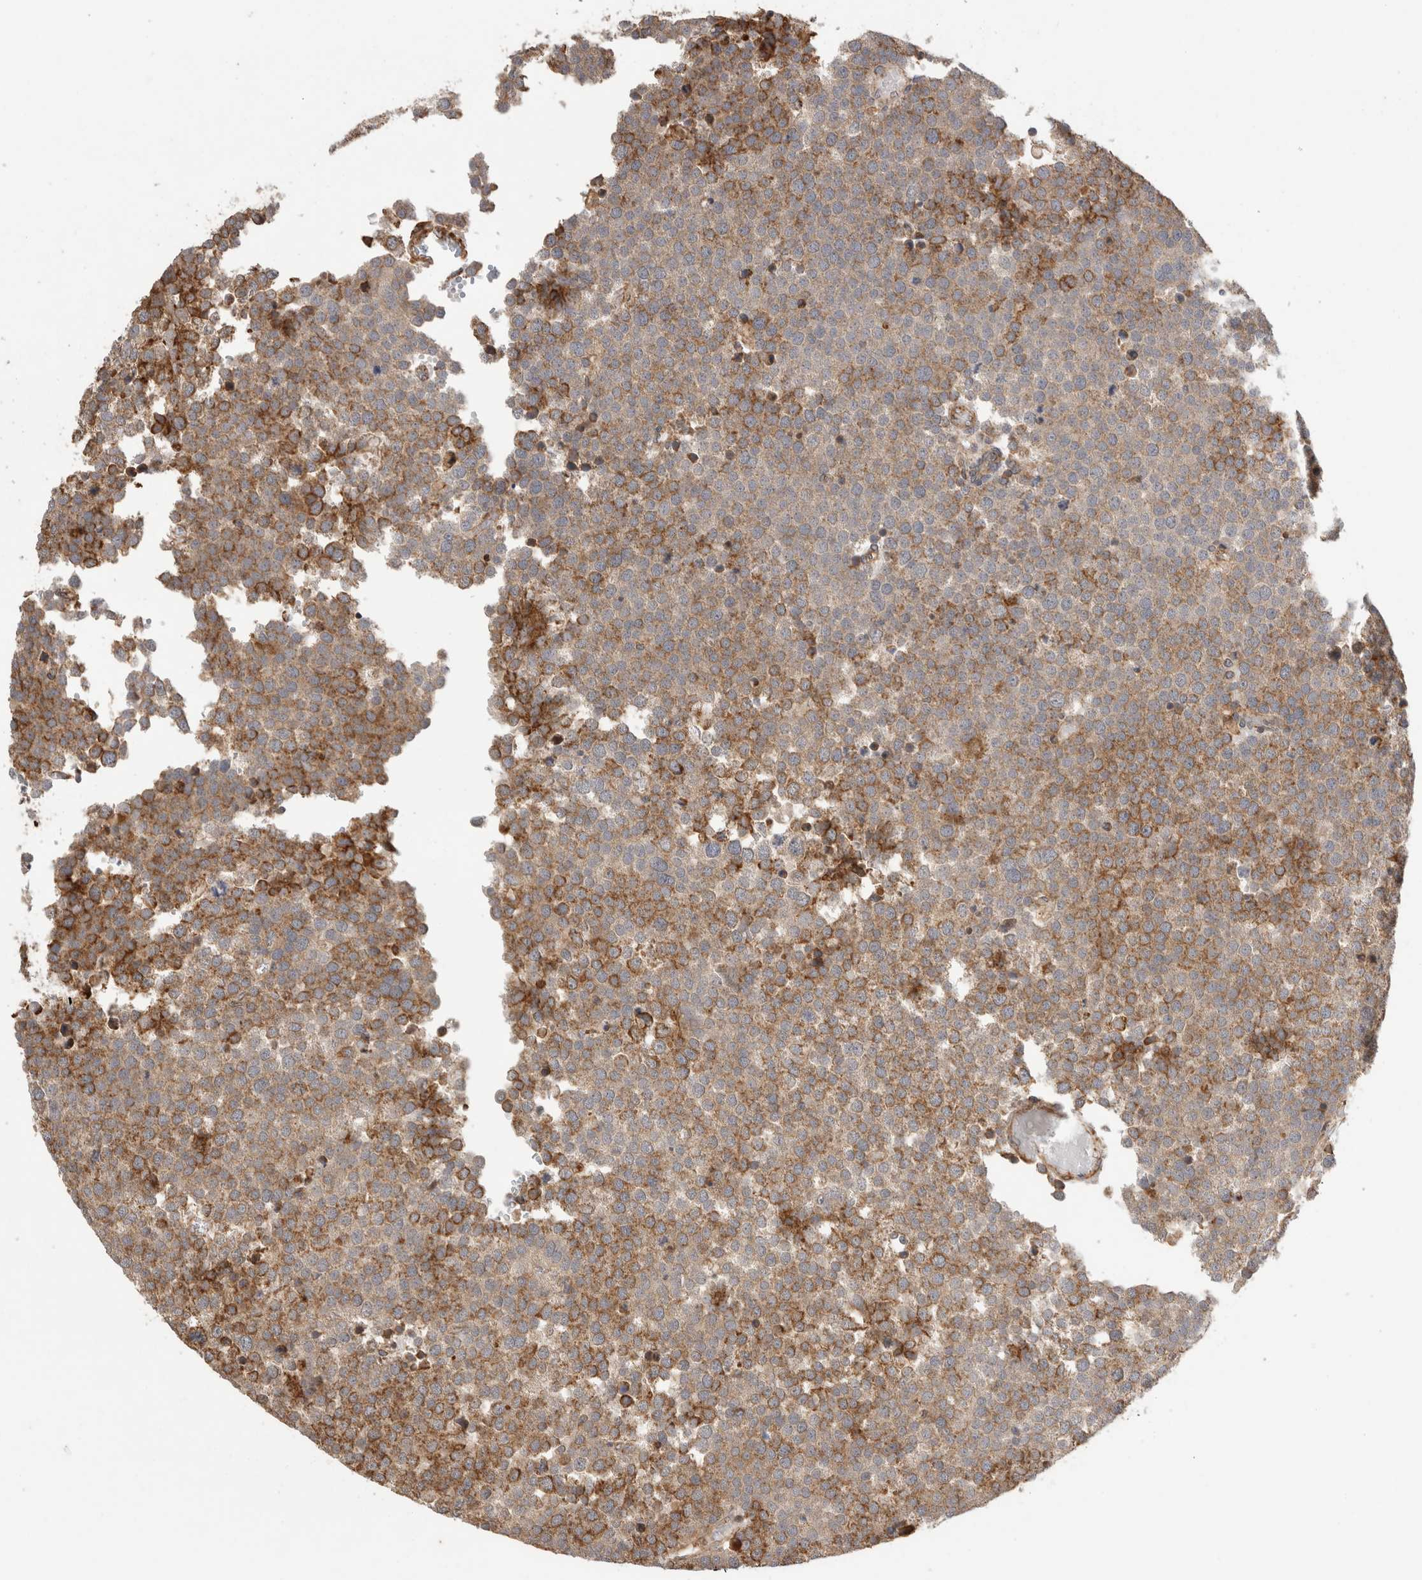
{"staining": {"intensity": "strong", "quantity": "<25%", "location": "cytoplasmic/membranous"}, "tissue": "testis cancer", "cell_type": "Tumor cells", "image_type": "cancer", "snomed": [{"axis": "morphology", "description": "Seminoma, NOS"}, {"axis": "topography", "description": "Testis"}], "caption": "IHC staining of testis cancer, which displays medium levels of strong cytoplasmic/membranous staining in about <25% of tumor cells indicating strong cytoplasmic/membranous protein staining. The staining was performed using DAB (brown) for protein detection and nuclei were counterstained in hematoxylin (blue).", "gene": "IMMP2L", "patient": {"sex": "male", "age": 71}}